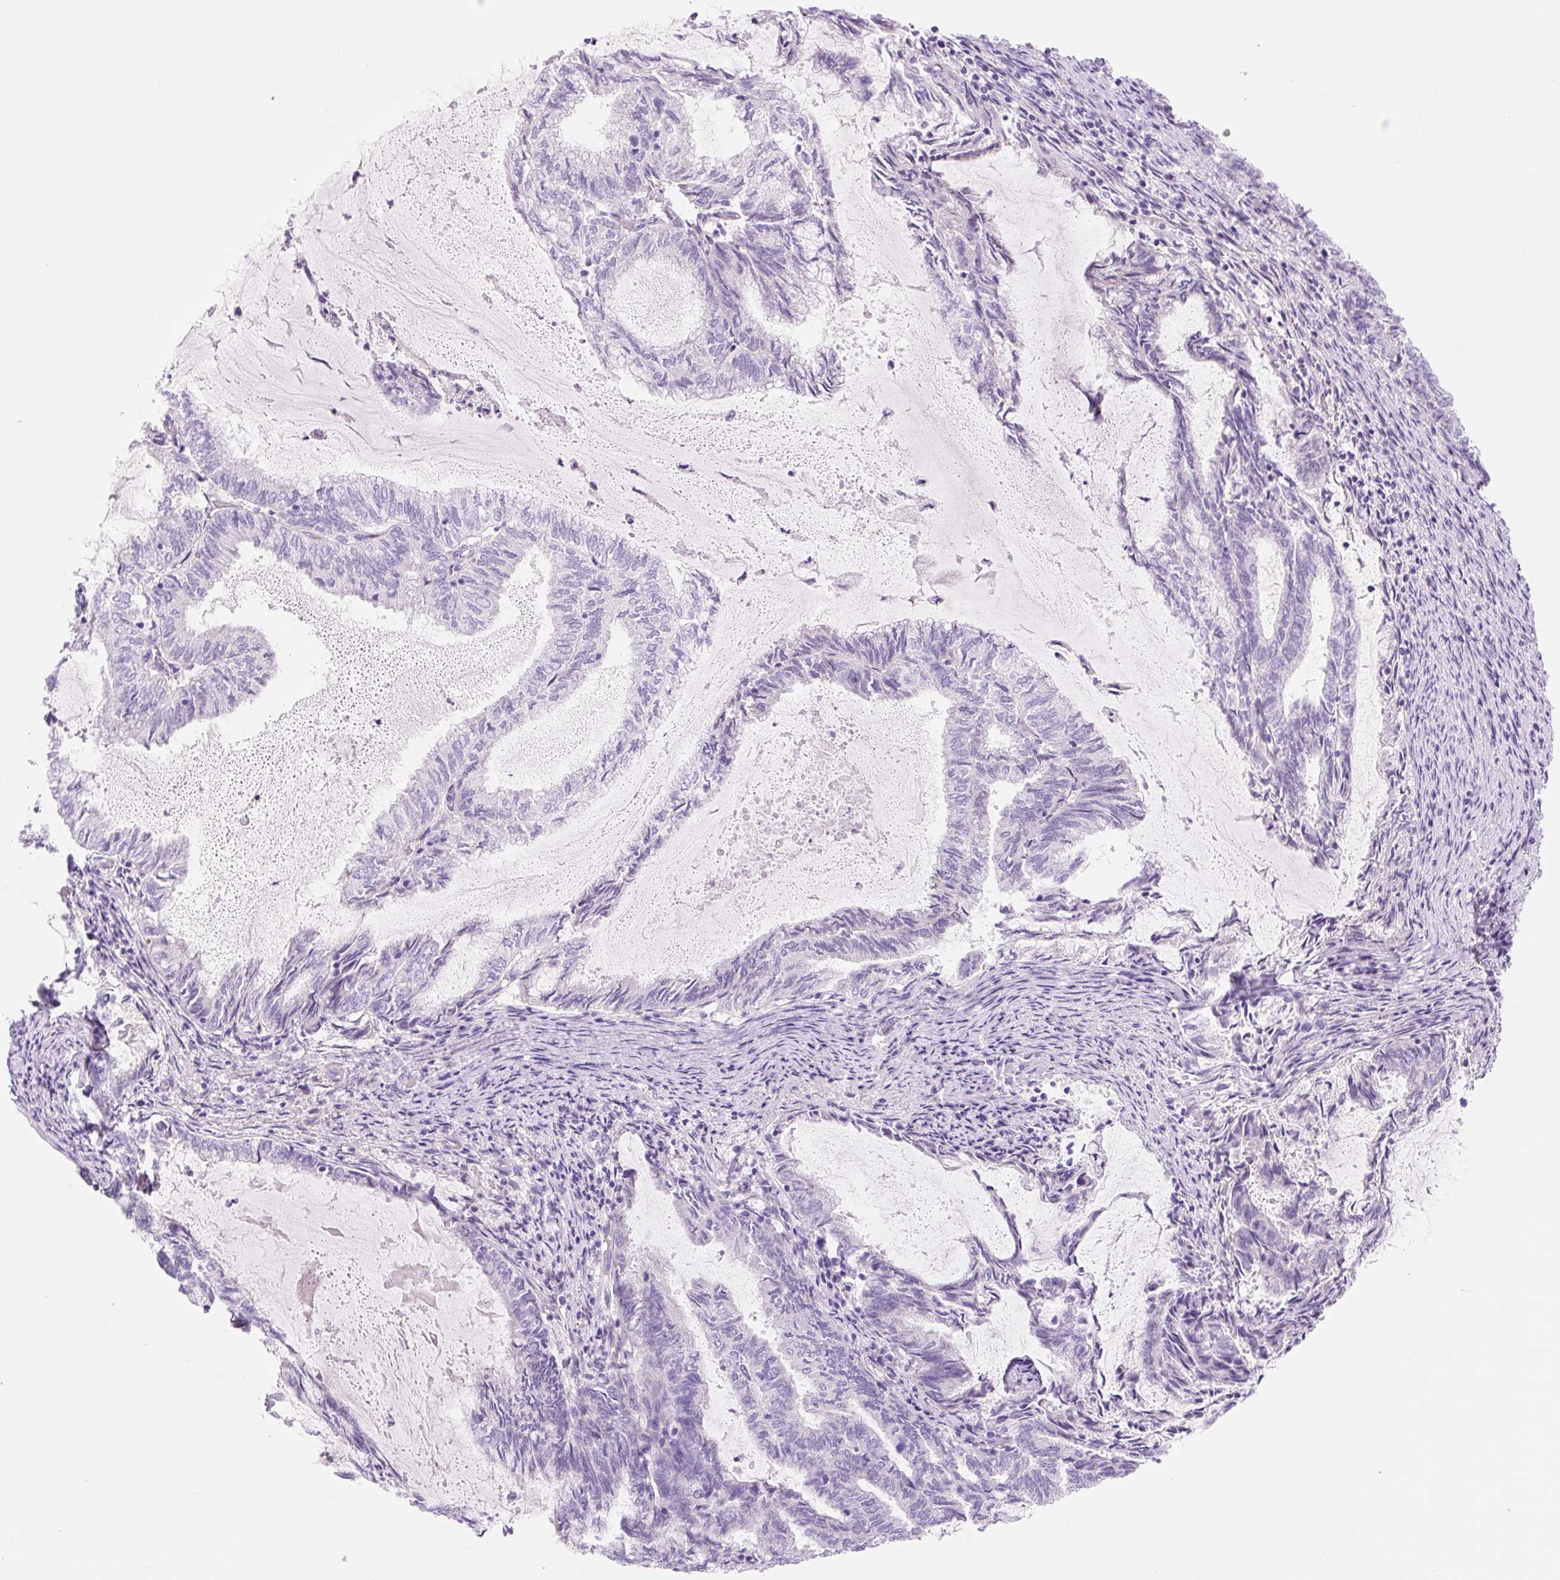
{"staining": {"intensity": "negative", "quantity": "none", "location": "none"}, "tissue": "endometrial cancer", "cell_type": "Tumor cells", "image_type": "cancer", "snomed": [{"axis": "morphology", "description": "Adenocarcinoma, NOS"}, {"axis": "topography", "description": "Endometrium"}], "caption": "IHC image of adenocarcinoma (endometrial) stained for a protein (brown), which displays no positivity in tumor cells.", "gene": "ZNF121", "patient": {"sex": "female", "age": 80}}